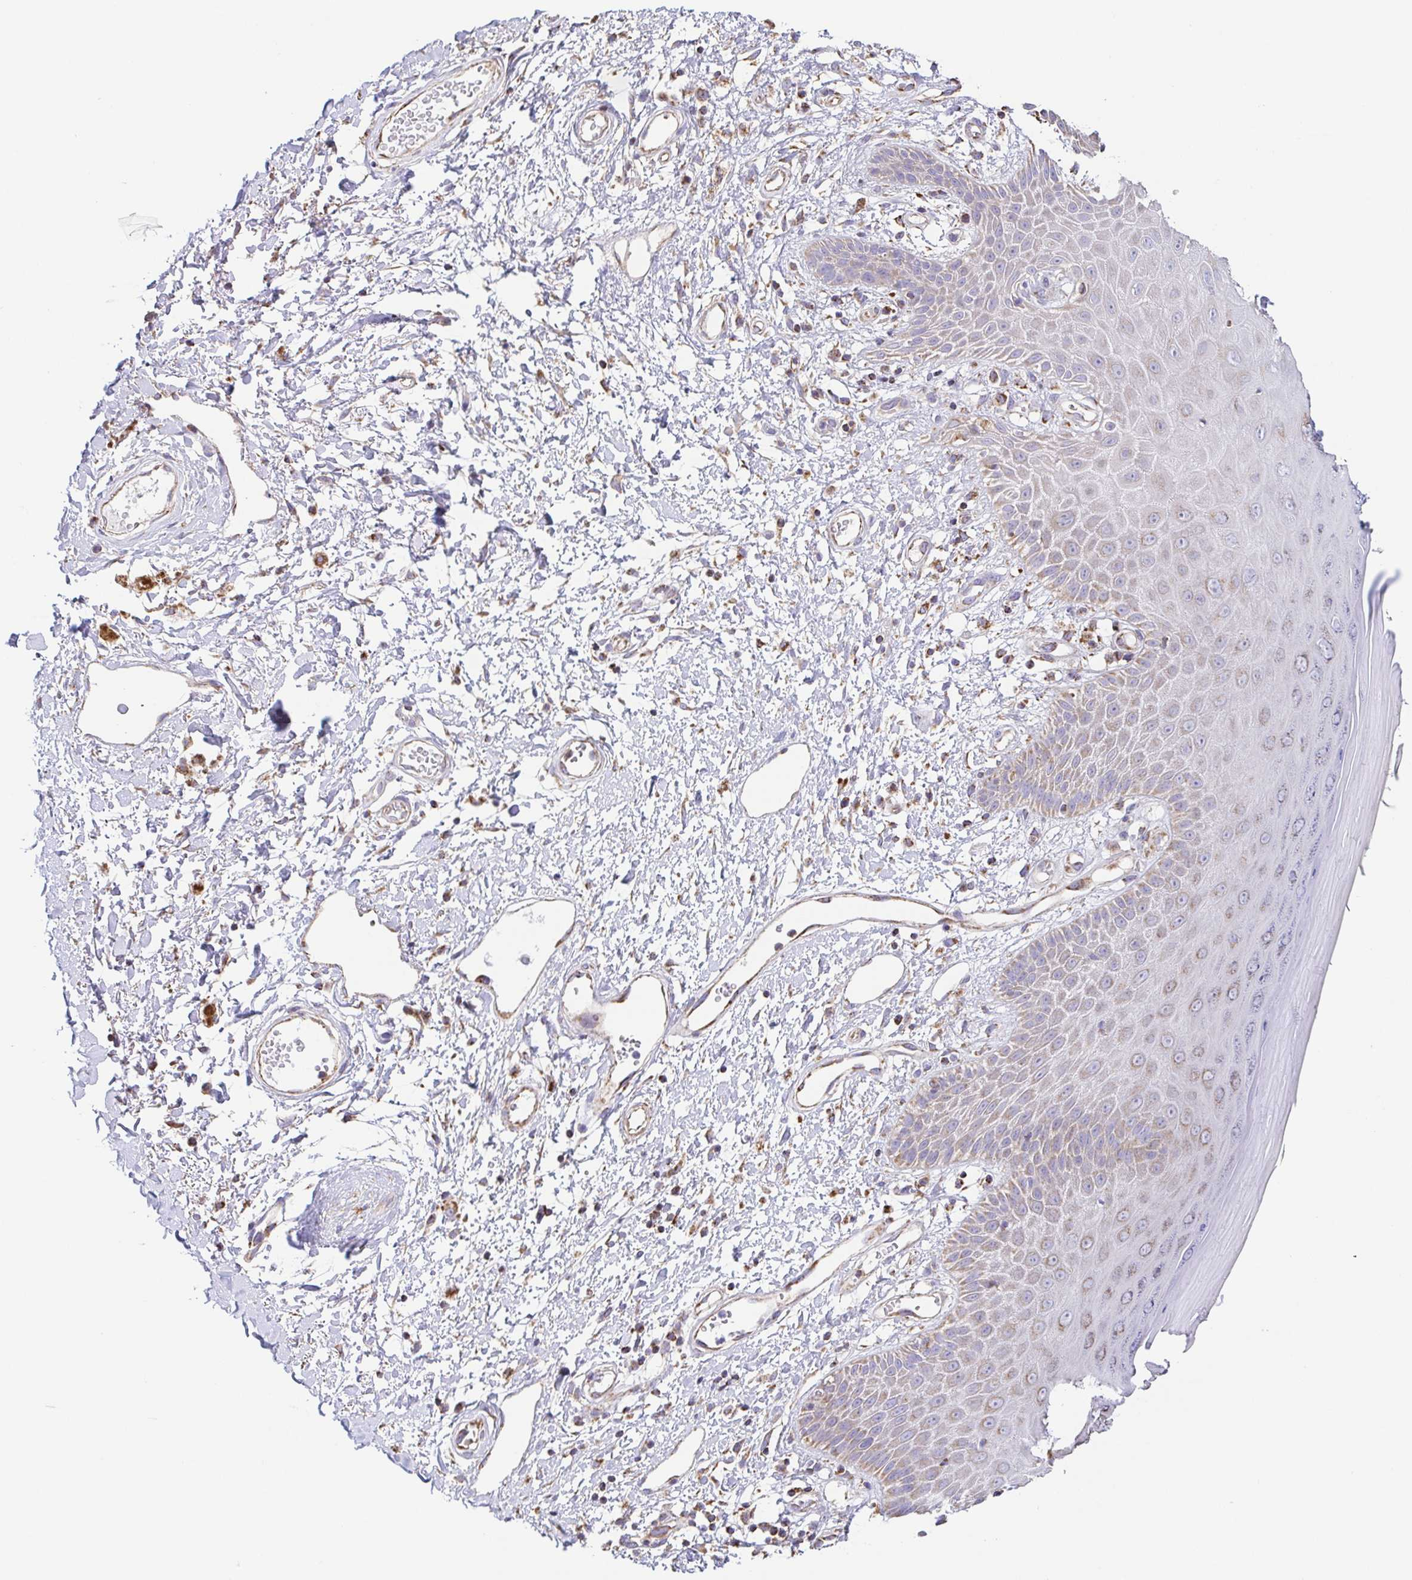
{"staining": {"intensity": "moderate", "quantity": "25%-75%", "location": "cytoplasmic/membranous"}, "tissue": "skin", "cell_type": "Epidermal cells", "image_type": "normal", "snomed": [{"axis": "morphology", "description": "Normal tissue, NOS"}, {"axis": "topography", "description": "Anal"}, {"axis": "topography", "description": "Peripheral nerve tissue"}], "caption": "An image of human skin stained for a protein shows moderate cytoplasmic/membranous brown staining in epidermal cells. (IHC, brightfield microscopy, high magnification).", "gene": "GINM1", "patient": {"sex": "male", "age": 78}}